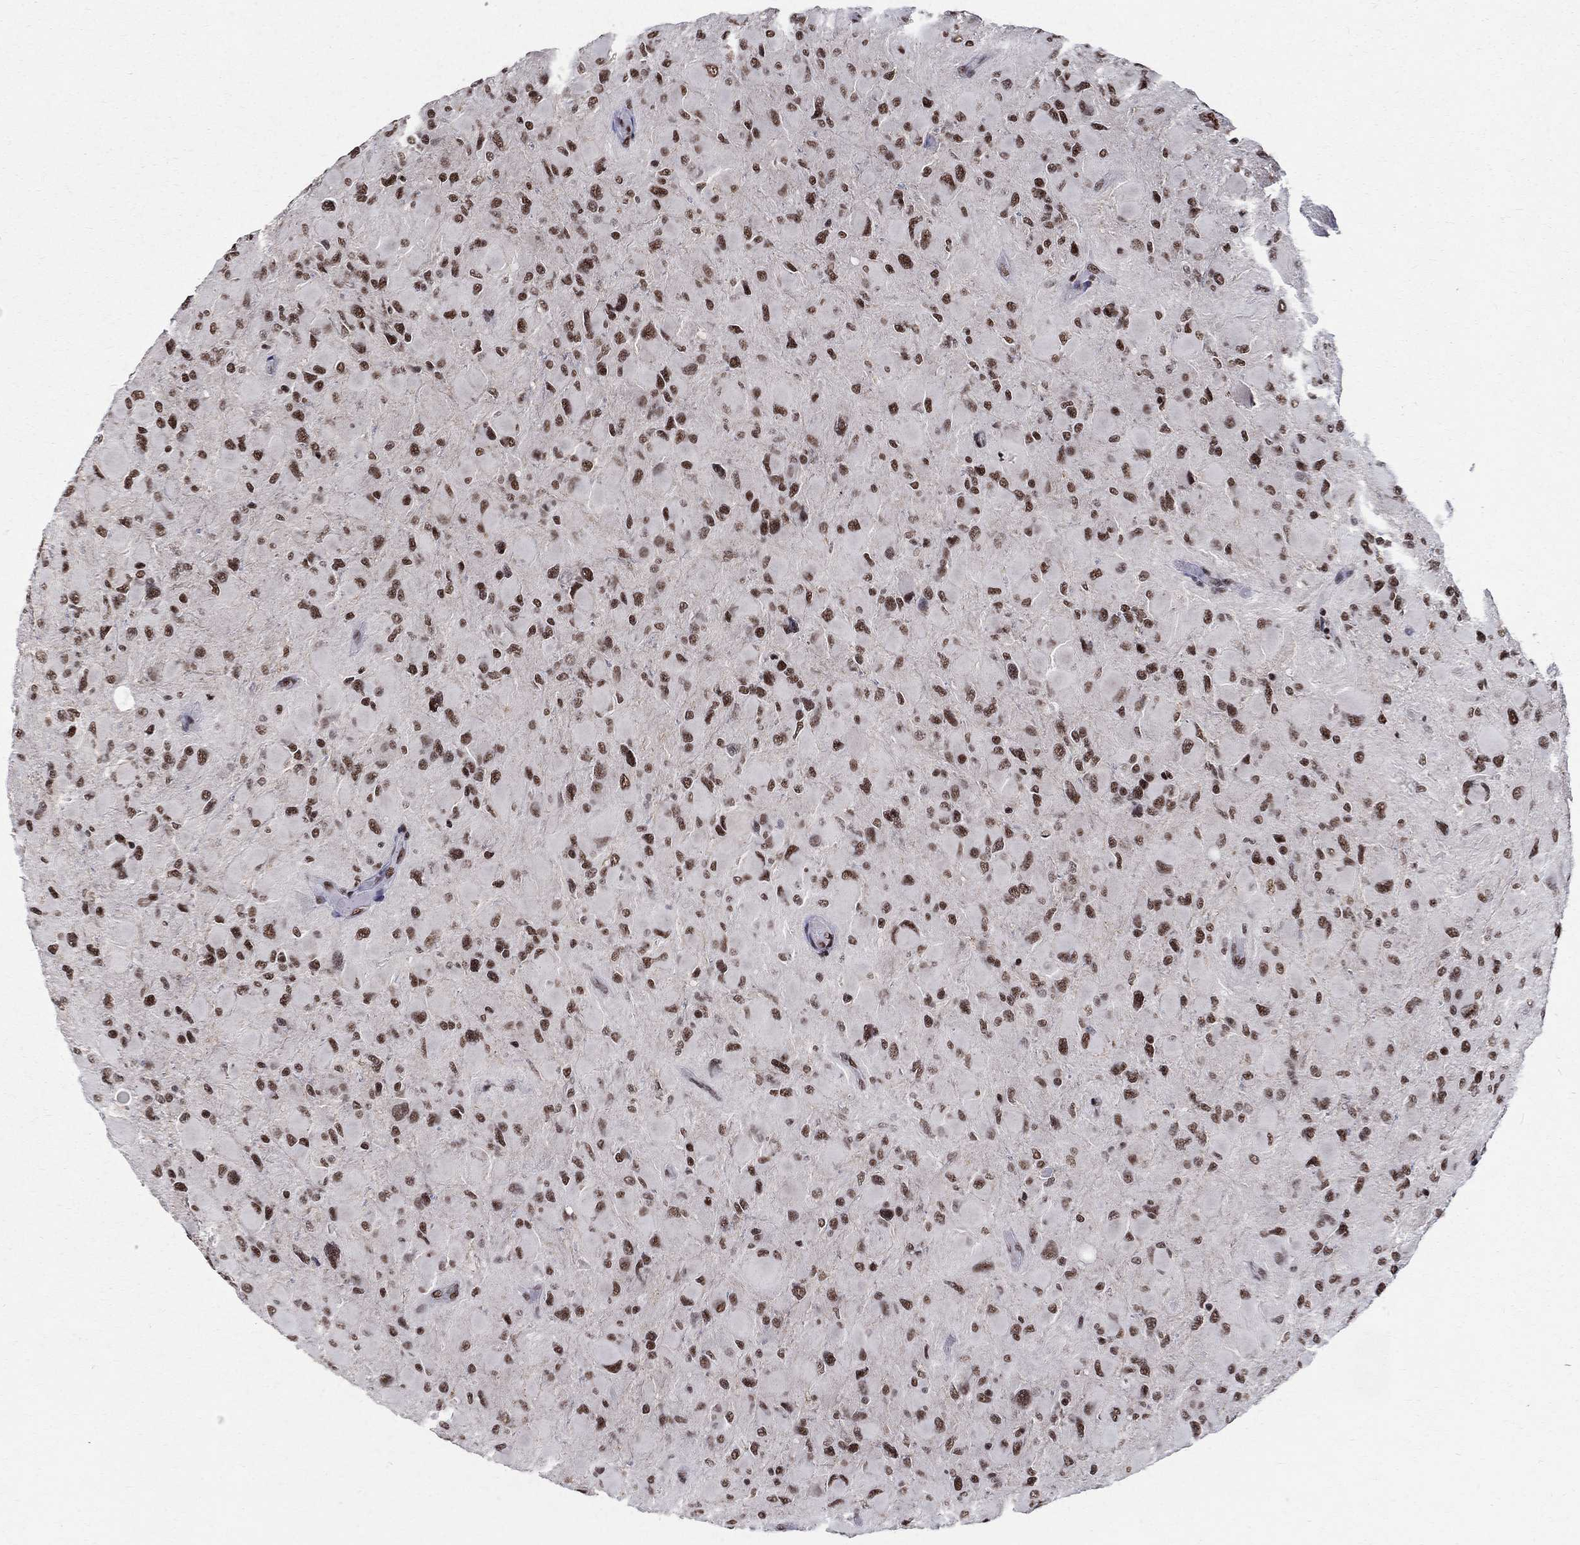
{"staining": {"intensity": "strong", "quantity": "25%-75%", "location": "nuclear"}, "tissue": "glioma", "cell_type": "Tumor cells", "image_type": "cancer", "snomed": [{"axis": "morphology", "description": "Glioma, malignant, High grade"}, {"axis": "topography", "description": "Cerebral cortex"}], "caption": "This is a micrograph of immunohistochemistry (IHC) staining of glioma, which shows strong expression in the nuclear of tumor cells.", "gene": "FBXO16", "patient": {"sex": "female", "age": 36}}